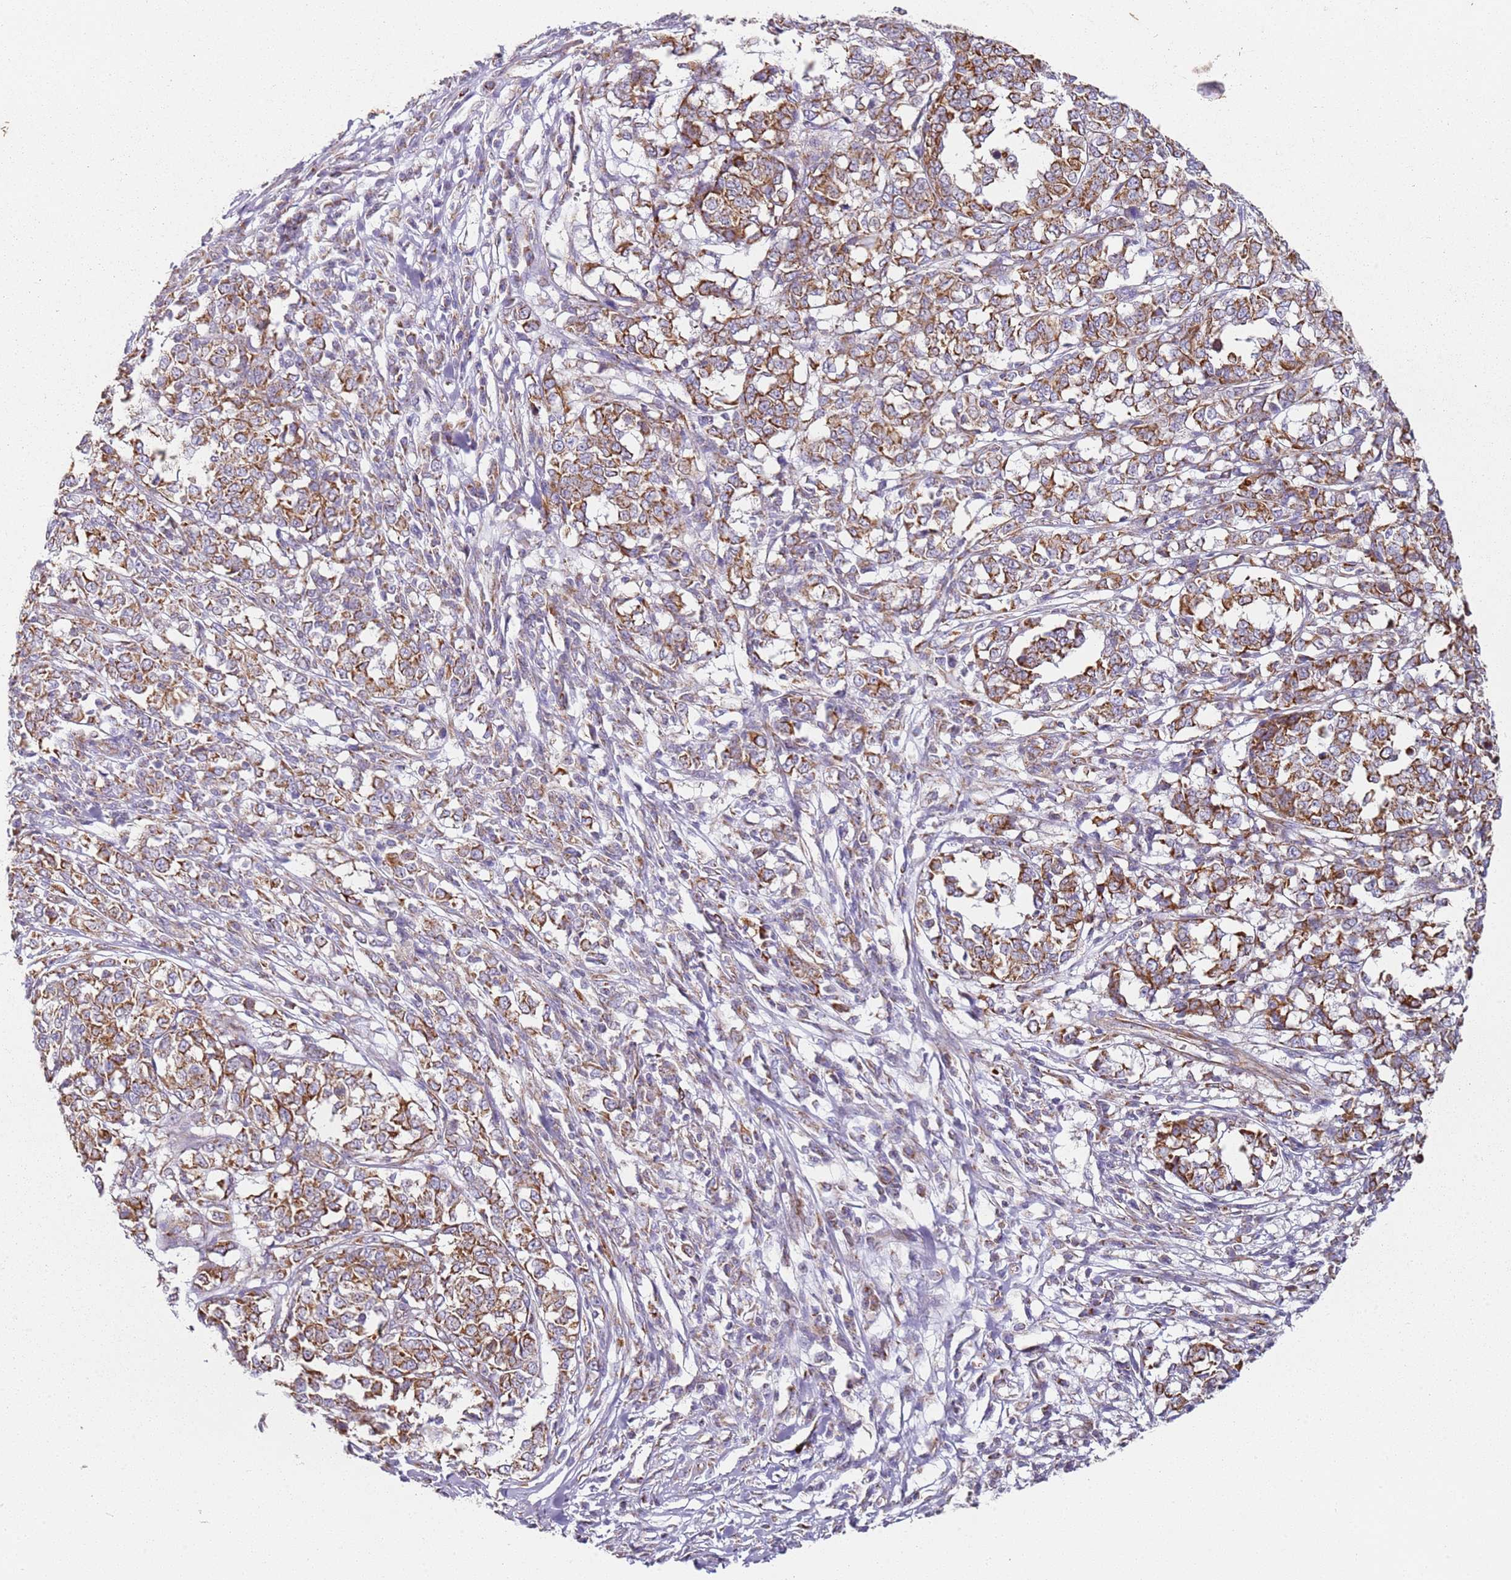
{"staining": {"intensity": "moderate", "quantity": ">75%", "location": "cytoplasmic/membranous"}, "tissue": "melanoma", "cell_type": "Tumor cells", "image_type": "cancer", "snomed": [{"axis": "morphology", "description": "Malignant melanoma, NOS"}, {"axis": "topography", "description": "Skin"}], "caption": "Immunohistochemistry (IHC) histopathology image of neoplastic tissue: melanoma stained using immunohistochemistry displays medium levels of moderate protein expression localized specifically in the cytoplasmic/membranous of tumor cells, appearing as a cytoplasmic/membranous brown color.", "gene": "ALS2", "patient": {"sex": "female", "age": 72}}